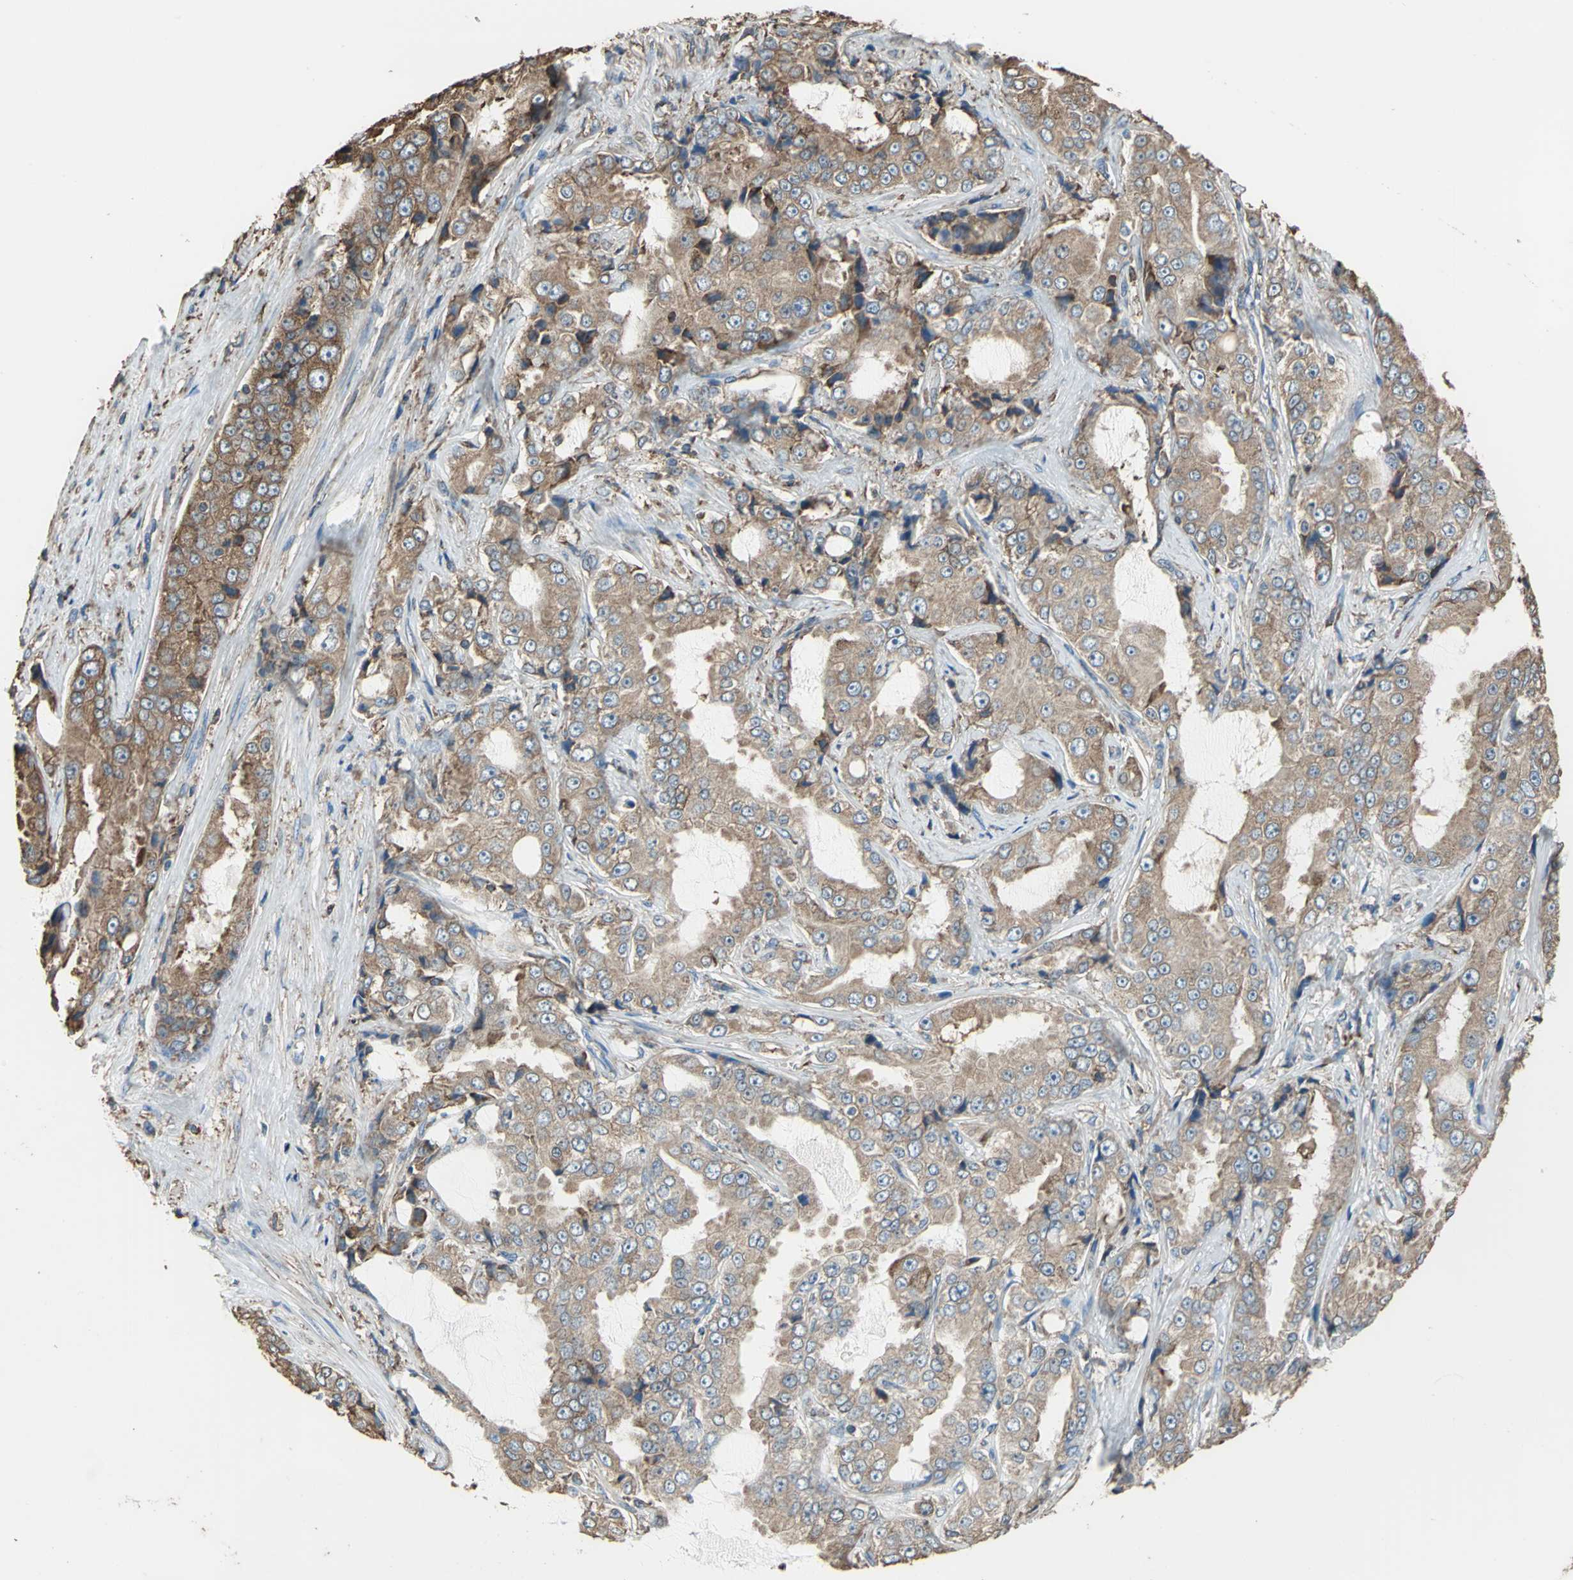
{"staining": {"intensity": "moderate", "quantity": ">75%", "location": "cytoplasmic/membranous"}, "tissue": "prostate cancer", "cell_type": "Tumor cells", "image_type": "cancer", "snomed": [{"axis": "morphology", "description": "Adenocarcinoma, High grade"}, {"axis": "topography", "description": "Prostate"}], "caption": "Immunohistochemical staining of prostate cancer exhibits medium levels of moderate cytoplasmic/membranous protein staining in about >75% of tumor cells.", "gene": "GPANK1", "patient": {"sex": "male", "age": 73}}